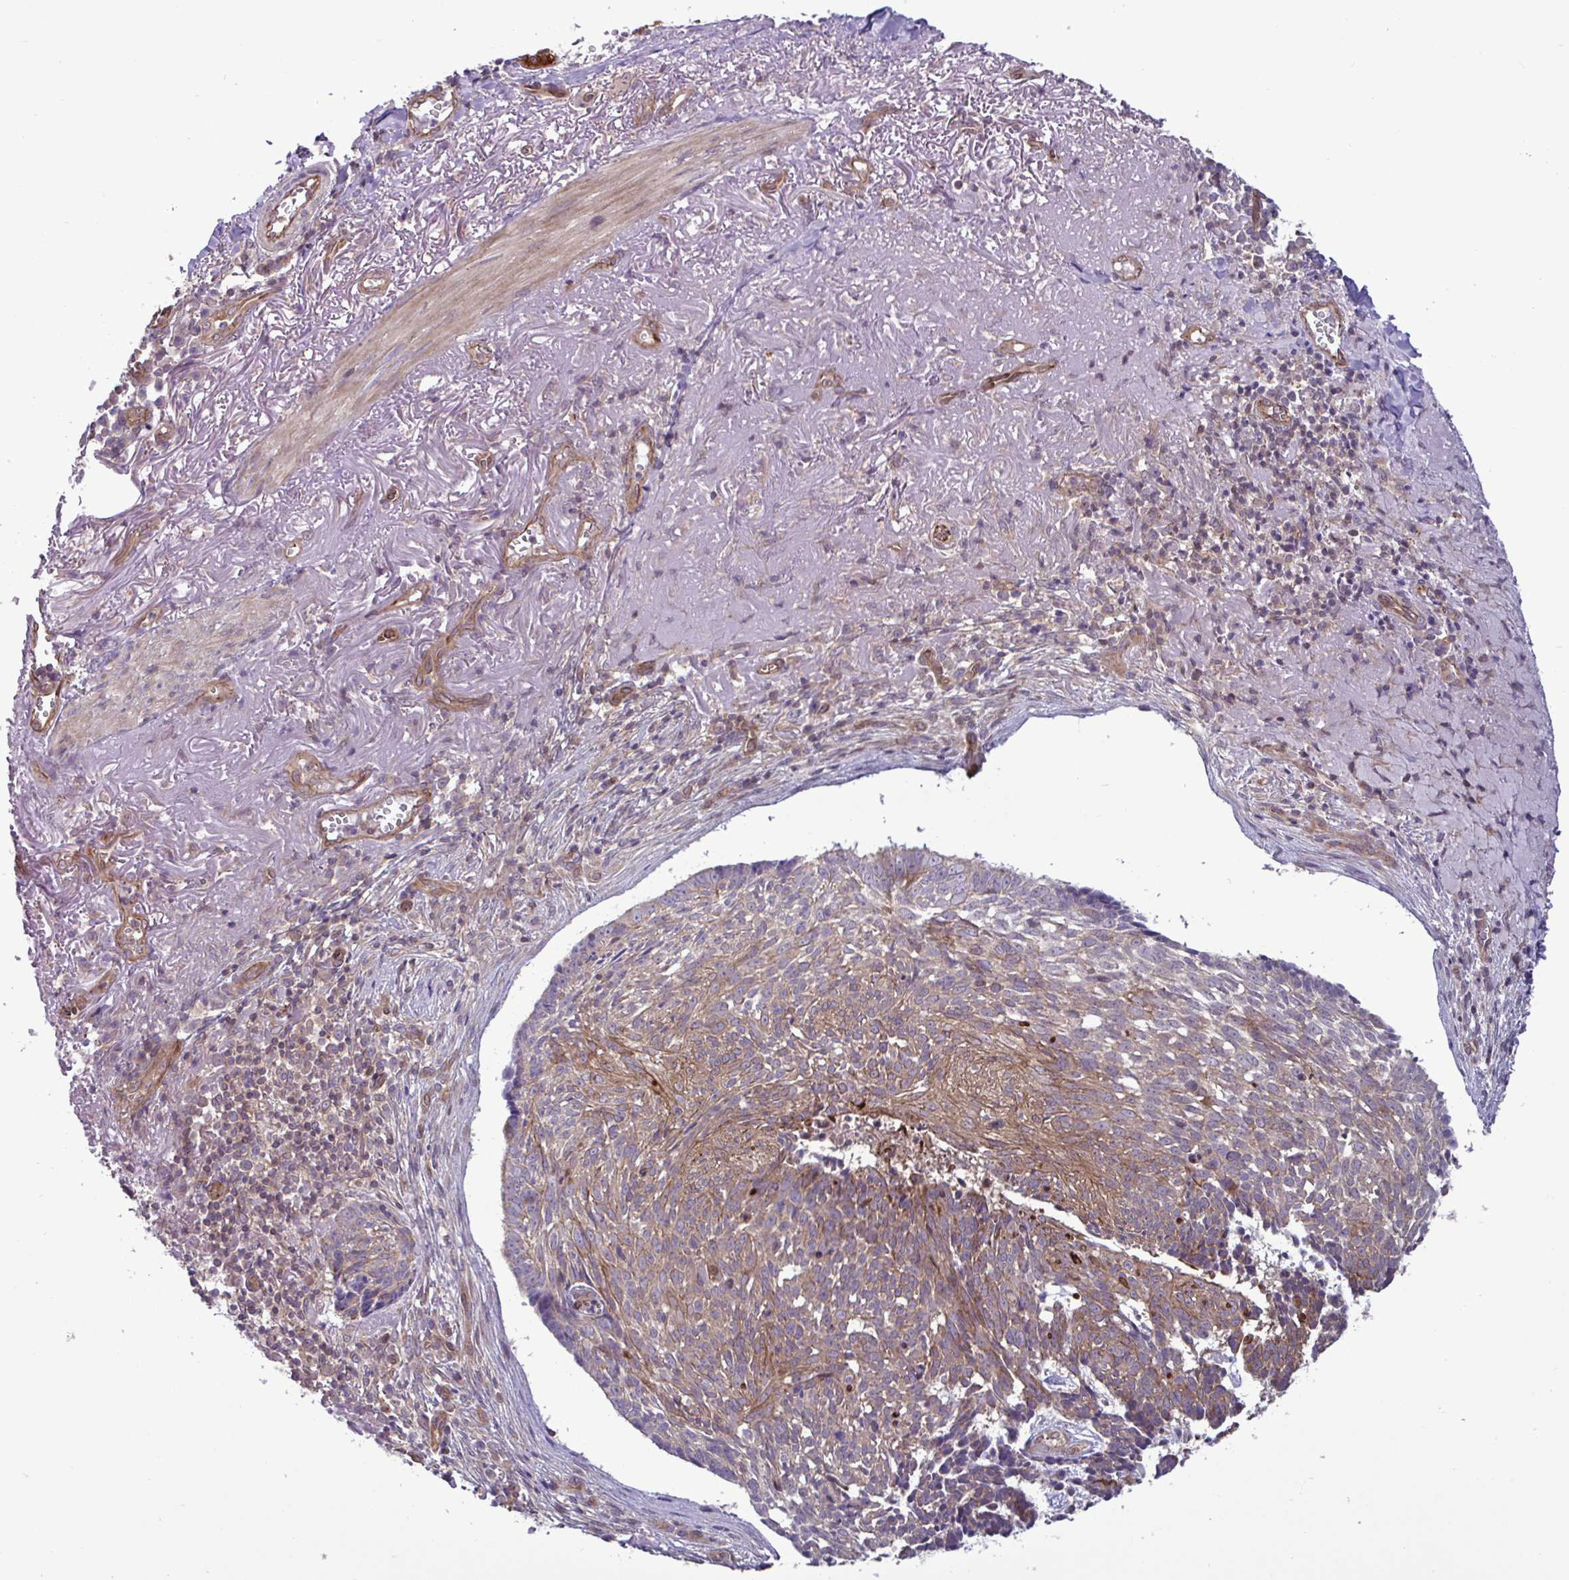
{"staining": {"intensity": "moderate", "quantity": "25%-75%", "location": "cytoplasmic/membranous"}, "tissue": "skin cancer", "cell_type": "Tumor cells", "image_type": "cancer", "snomed": [{"axis": "morphology", "description": "Basal cell carcinoma"}, {"axis": "topography", "description": "Skin"}, {"axis": "topography", "description": "Skin of face"}], "caption": "Skin cancer stained for a protein shows moderate cytoplasmic/membranous positivity in tumor cells.", "gene": "GLTP", "patient": {"sex": "female", "age": 95}}